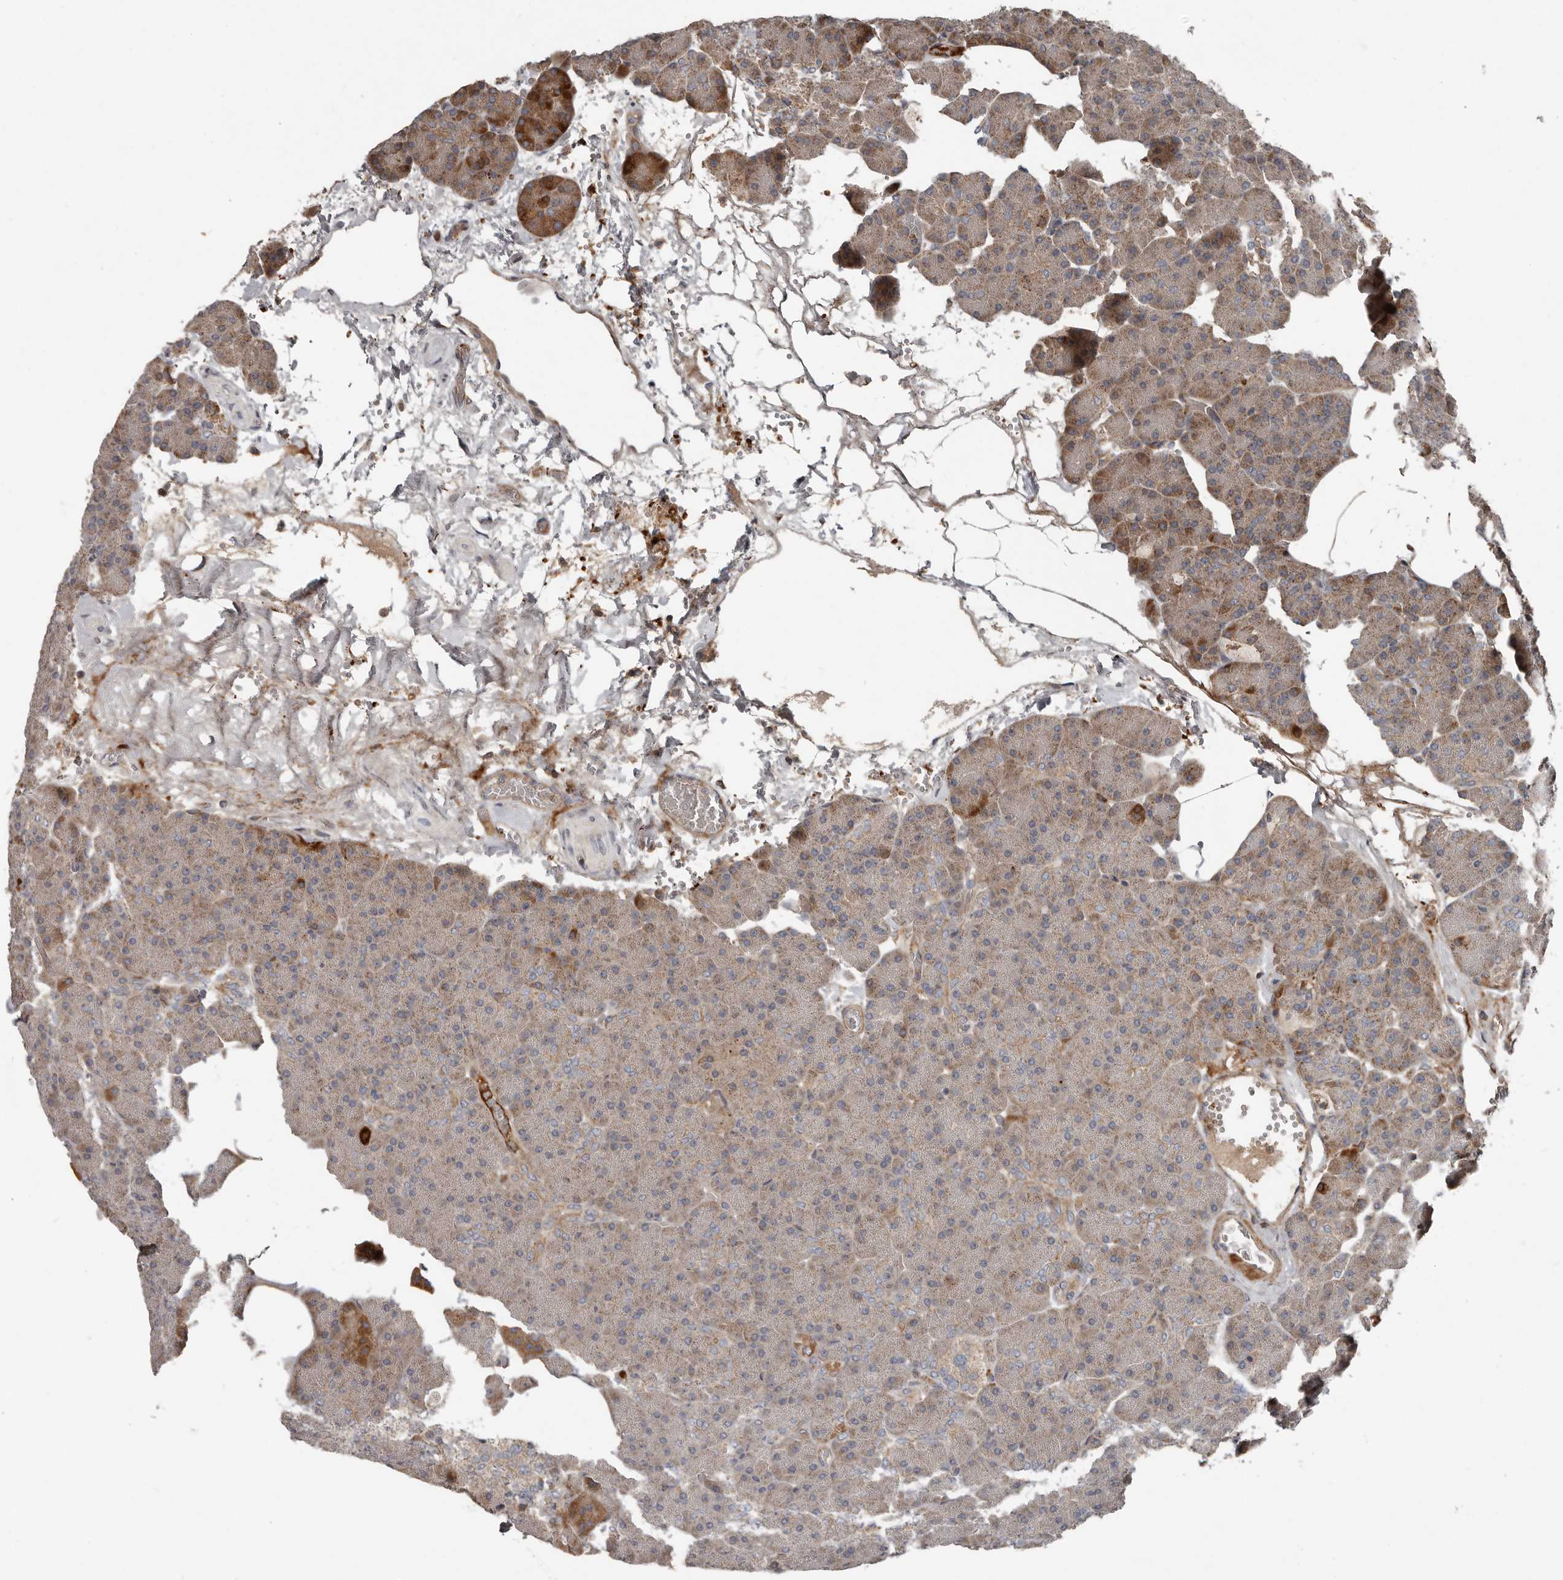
{"staining": {"intensity": "moderate", "quantity": "<25%", "location": "cytoplasmic/membranous"}, "tissue": "pancreas", "cell_type": "Exocrine glandular cells", "image_type": "normal", "snomed": [{"axis": "morphology", "description": "Normal tissue, NOS"}, {"axis": "morphology", "description": "Carcinoid, malignant, NOS"}, {"axis": "topography", "description": "Pancreas"}], "caption": "A low amount of moderate cytoplasmic/membranous staining is identified in about <25% of exocrine glandular cells in unremarkable pancreas. The staining is performed using DAB brown chromogen to label protein expression. The nuclei are counter-stained blue using hematoxylin.", "gene": "FBXO31", "patient": {"sex": "female", "age": 35}}